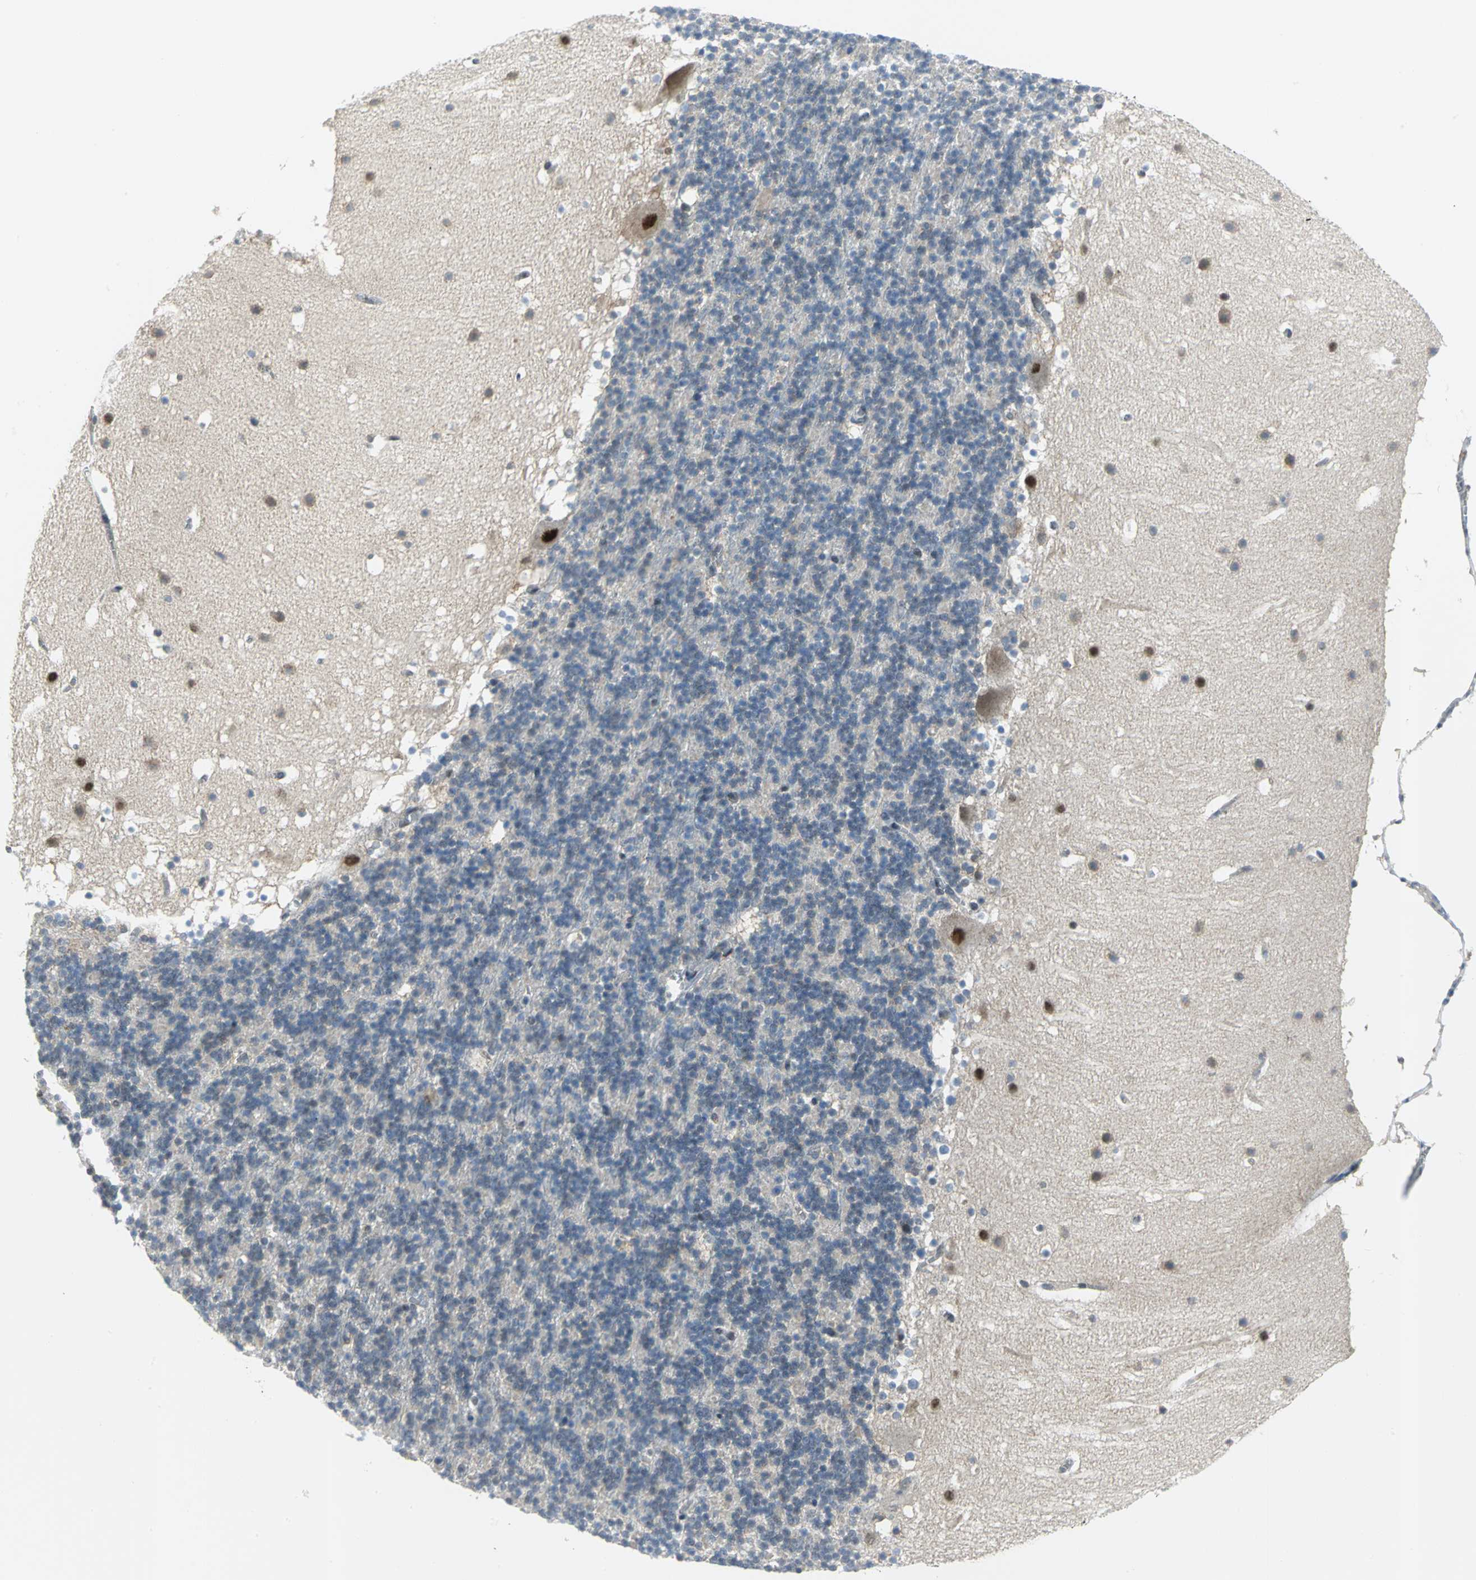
{"staining": {"intensity": "weak", "quantity": "<25%", "location": "nuclear"}, "tissue": "cerebellum", "cell_type": "Cells in granular layer", "image_type": "normal", "snomed": [{"axis": "morphology", "description": "Normal tissue, NOS"}, {"axis": "topography", "description": "Cerebellum"}], "caption": "High power microscopy image of an IHC image of unremarkable cerebellum, revealing no significant positivity in cells in granular layer. Brightfield microscopy of IHC stained with DAB (brown) and hematoxylin (blue), captured at high magnification.", "gene": "PSMA4", "patient": {"sex": "male", "age": 45}}